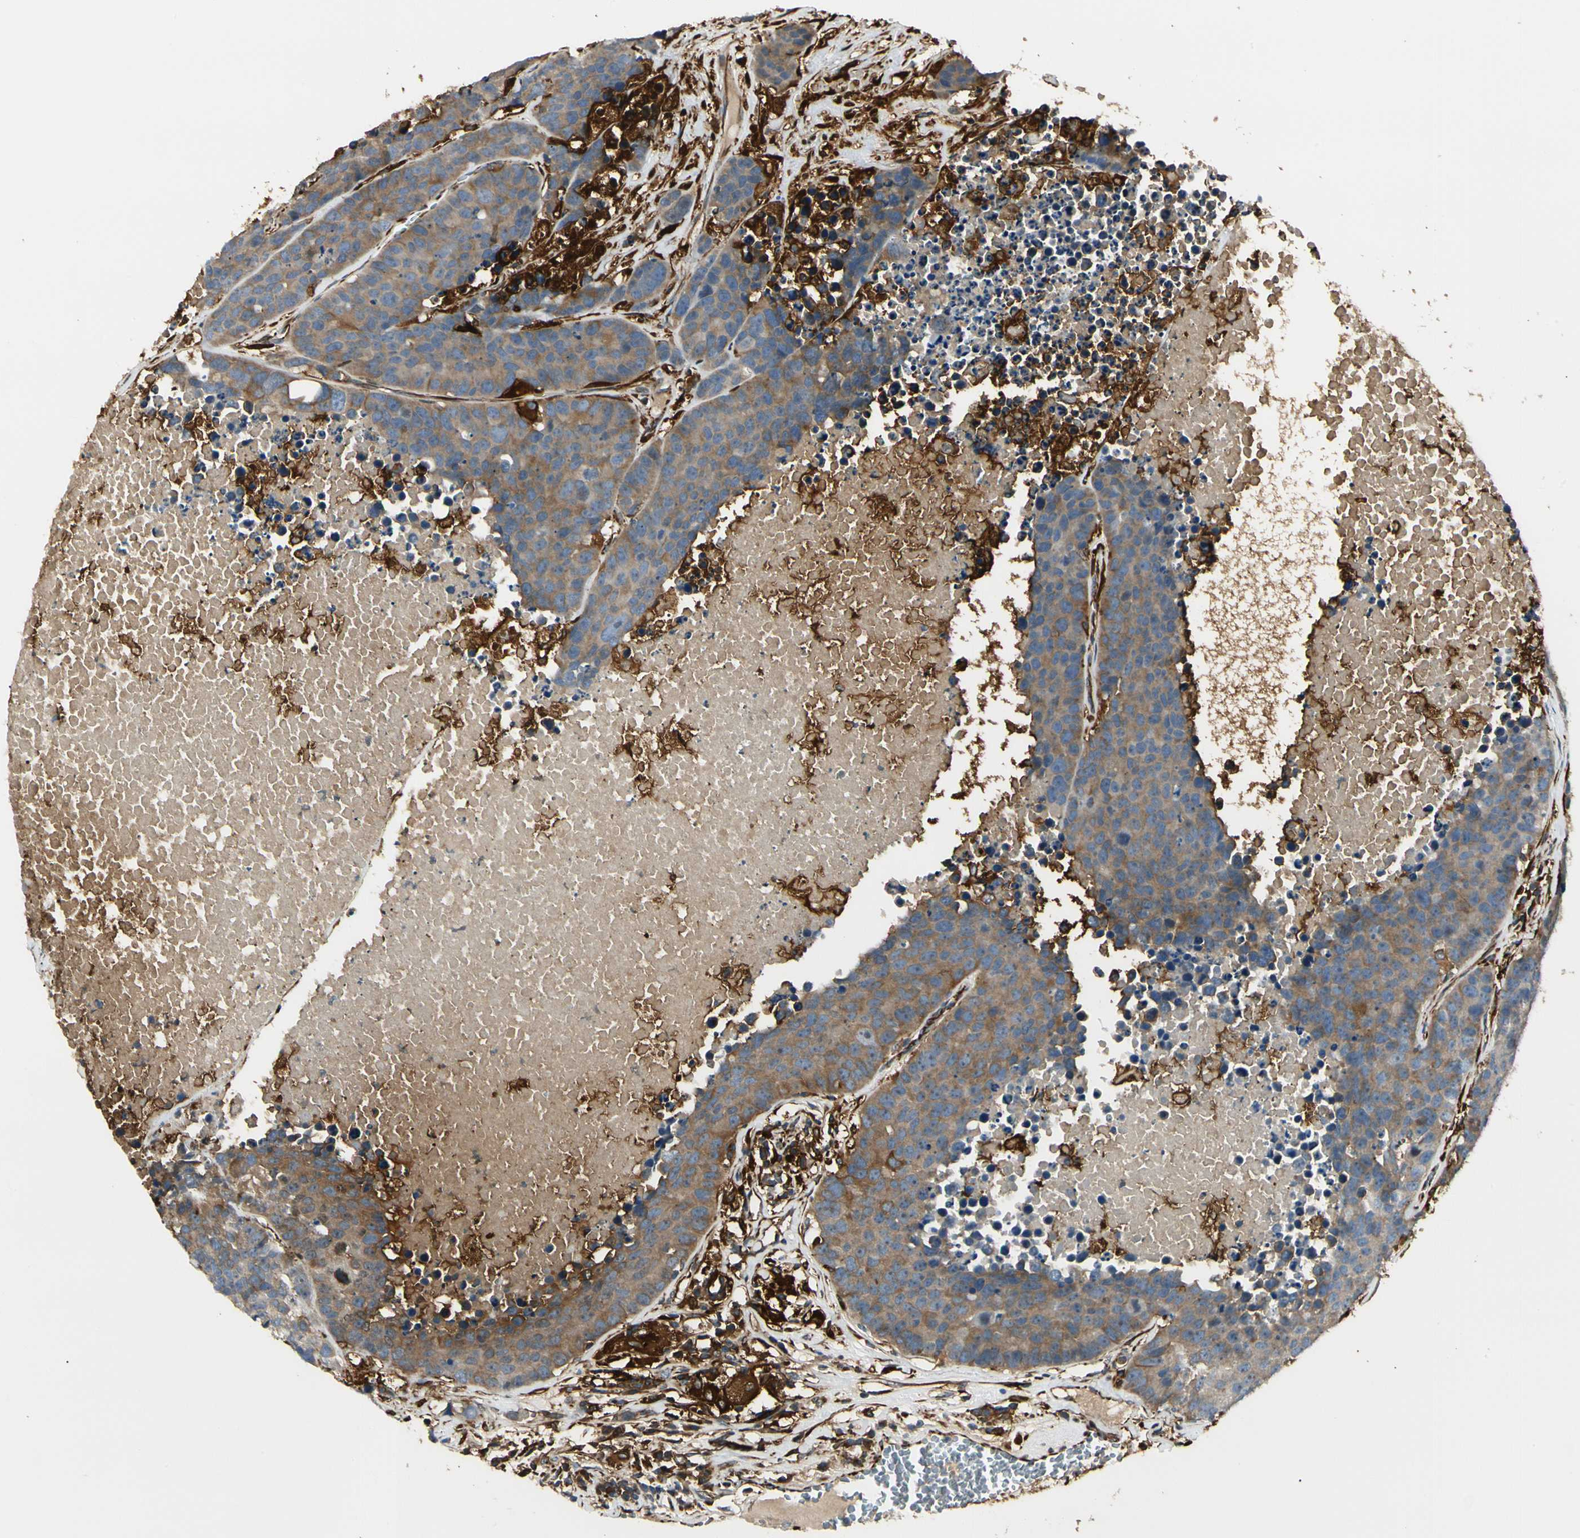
{"staining": {"intensity": "moderate", "quantity": ">75%", "location": "cytoplasmic/membranous"}, "tissue": "carcinoid", "cell_type": "Tumor cells", "image_type": "cancer", "snomed": [{"axis": "morphology", "description": "Carcinoid, malignant, NOS"}, {"axis": "topography", "description": "Lung"}], "caption": "High-power microscopy captured an immunohistochemistry (IHC) photomicrograph of carcinoid, revealing moderate cytoplasmic/membranous positivity in about >75% of tumor cells.", "gene": "FTH1", "patient": {"sex": "male", "age": 60}}